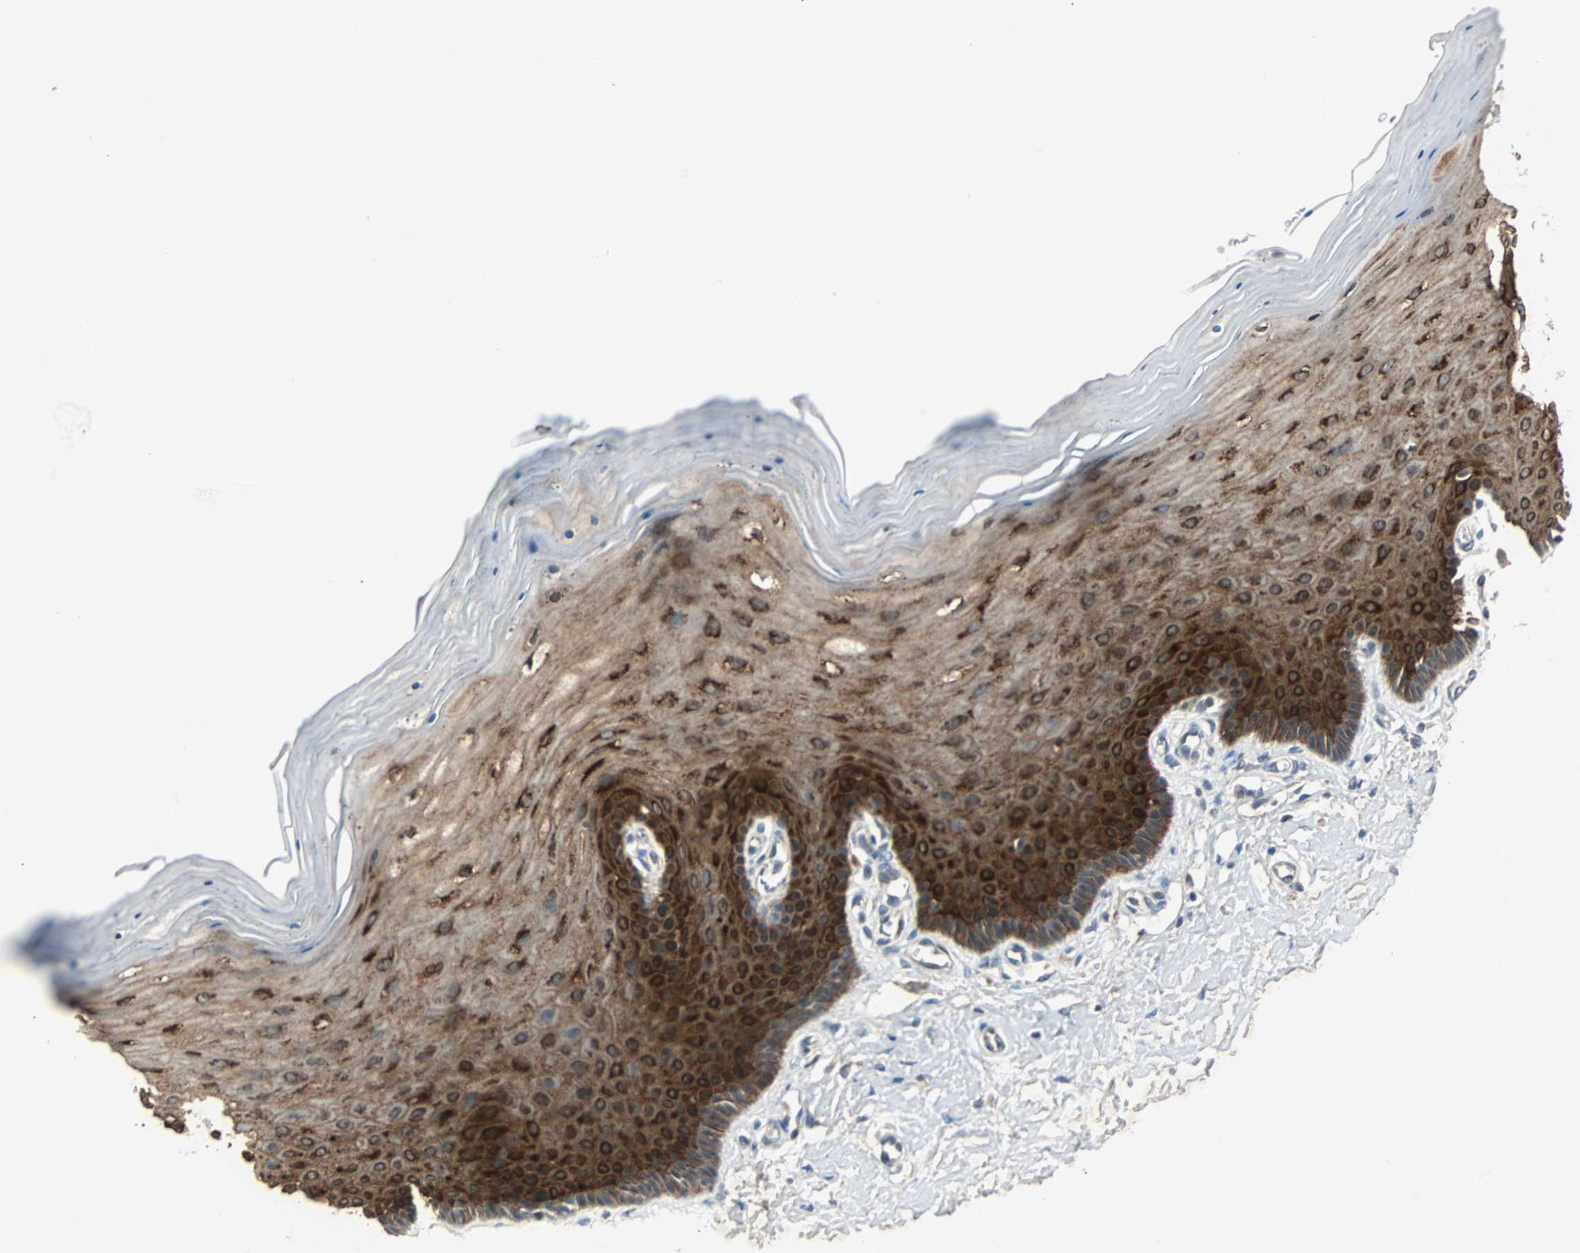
{"staining": {"intensity": "strong", "quantity": ">75%", "location": "cytoplasmic/membranous"}, "tissue": "cervix", "cell_type": "Glandular cells", "image_type": "normal", "snomed": [{"axis": "morphology", "description": "Normal tissue, NOS"}, {"axis": "topography", "description": "Cervix"}], "caption": "This is a photomicrograph of immunohistochemistry (IHC) staining of benign cervix, which shows strong expression in the cytoplasmic/membranous of glandular cells.", "gene": "CMC2", "patient": {"sex": "female", "age": 55}}